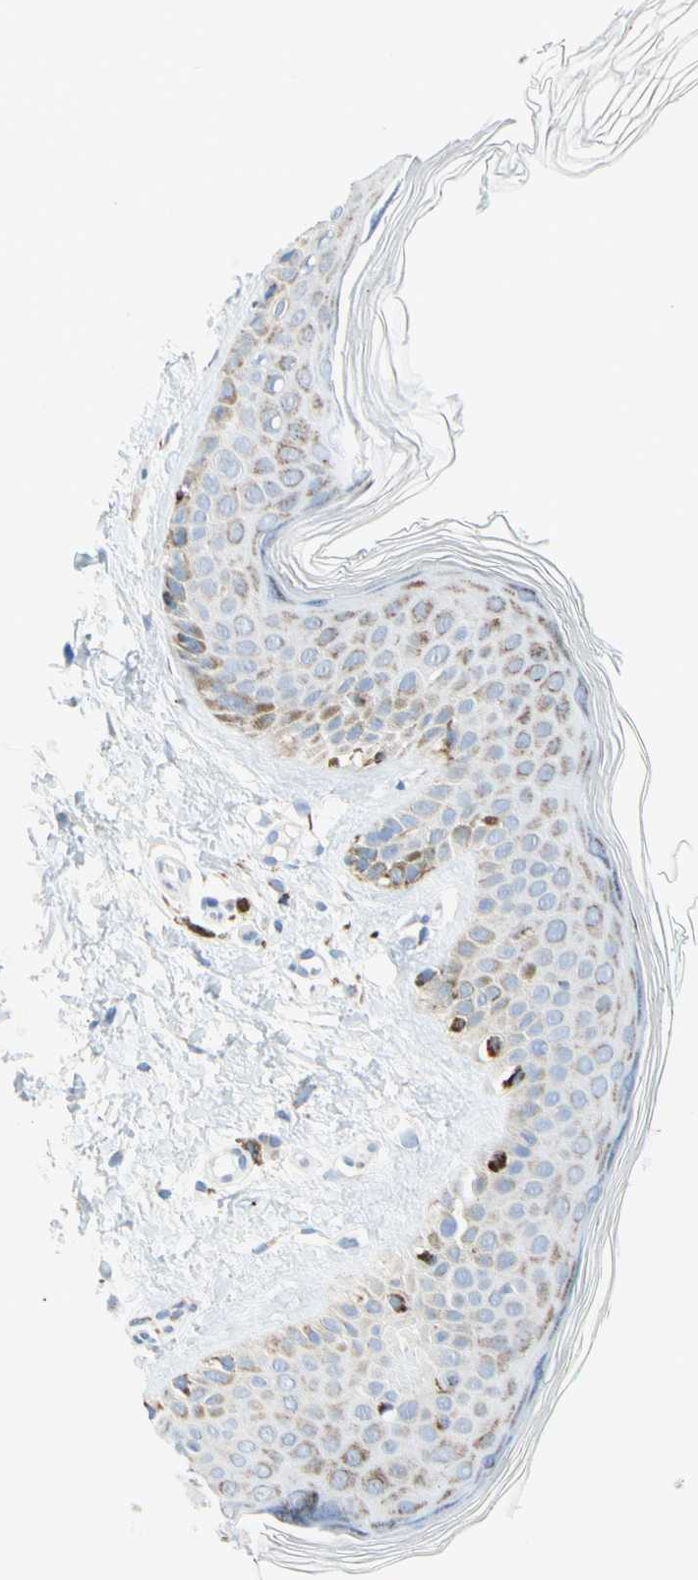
{"staining": {"intensity": "negative", "quantity": "none", "location": "none"}, "tissue": "skin", "cell_type": "Fibroblasts", "image_type": "normal", "snomed": [{"axis": "morphology", "description": "Normal tissue, NOS"}, {"axis": "topography", "description": "Skin"}], "caption": "Protein analysis of normal skin demonstrates no significant expression in fibroblasts.", "gene": "CYSLTR1", "patient": {"sex": "male", "age": 71}}